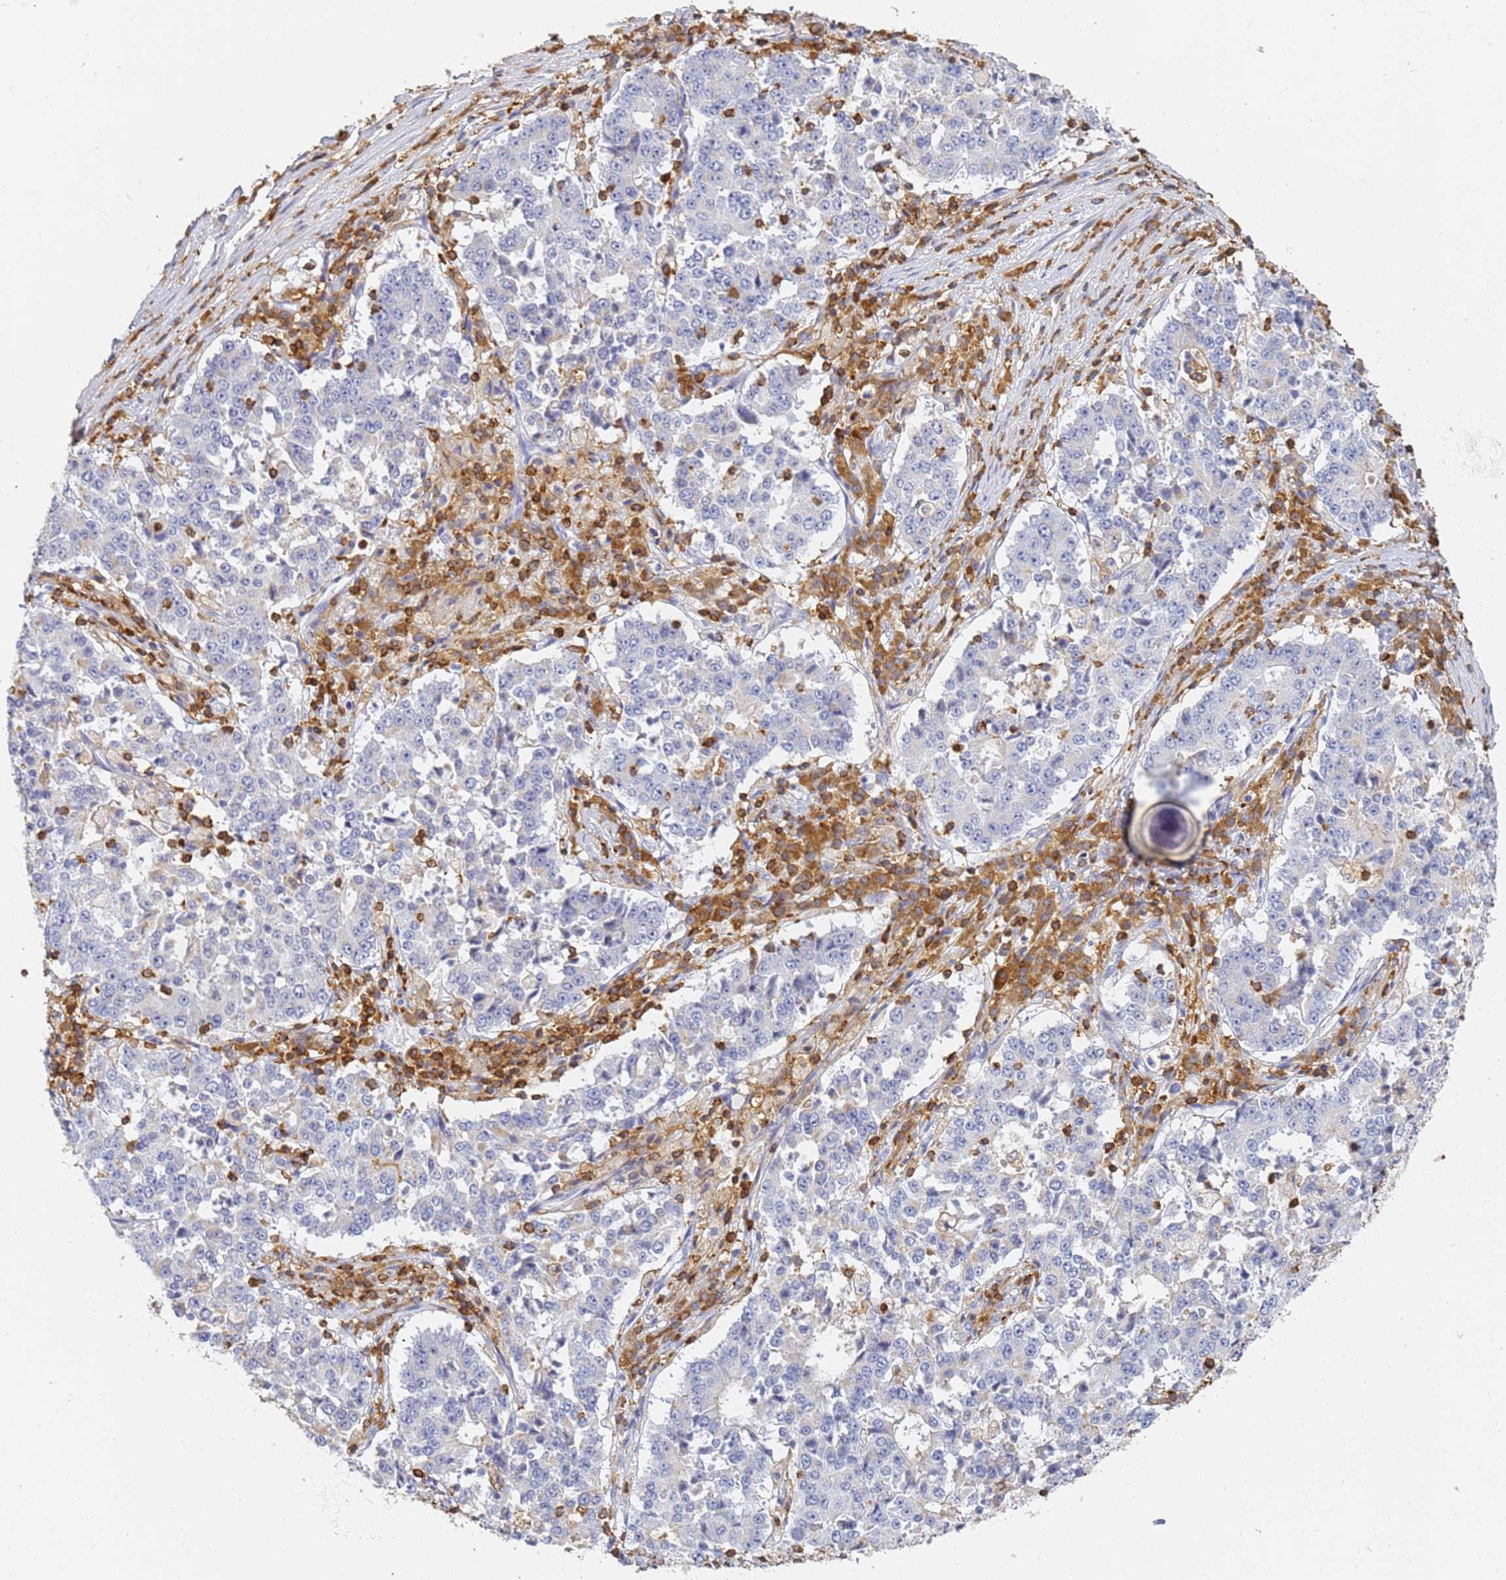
{"staining": {"intensity": "negative", "quantity": "none", "location": "none"}, "tissue": "stomach cancer", "cell_type": "Tumor cells", "image_type": "cancer", "snomed": [{"axis": "morphology", "description": "Adenocarcinoma, NOS"}, {"axis": "topography", "description": "Stomach"}], "caption": "High power microscopy micrograph of an IHC image of adenocarcinoma (stomach), revealing no significant staining in tumor cells.", "gene": "BIN2", "patient": {"sex": "male", "age": 59}}